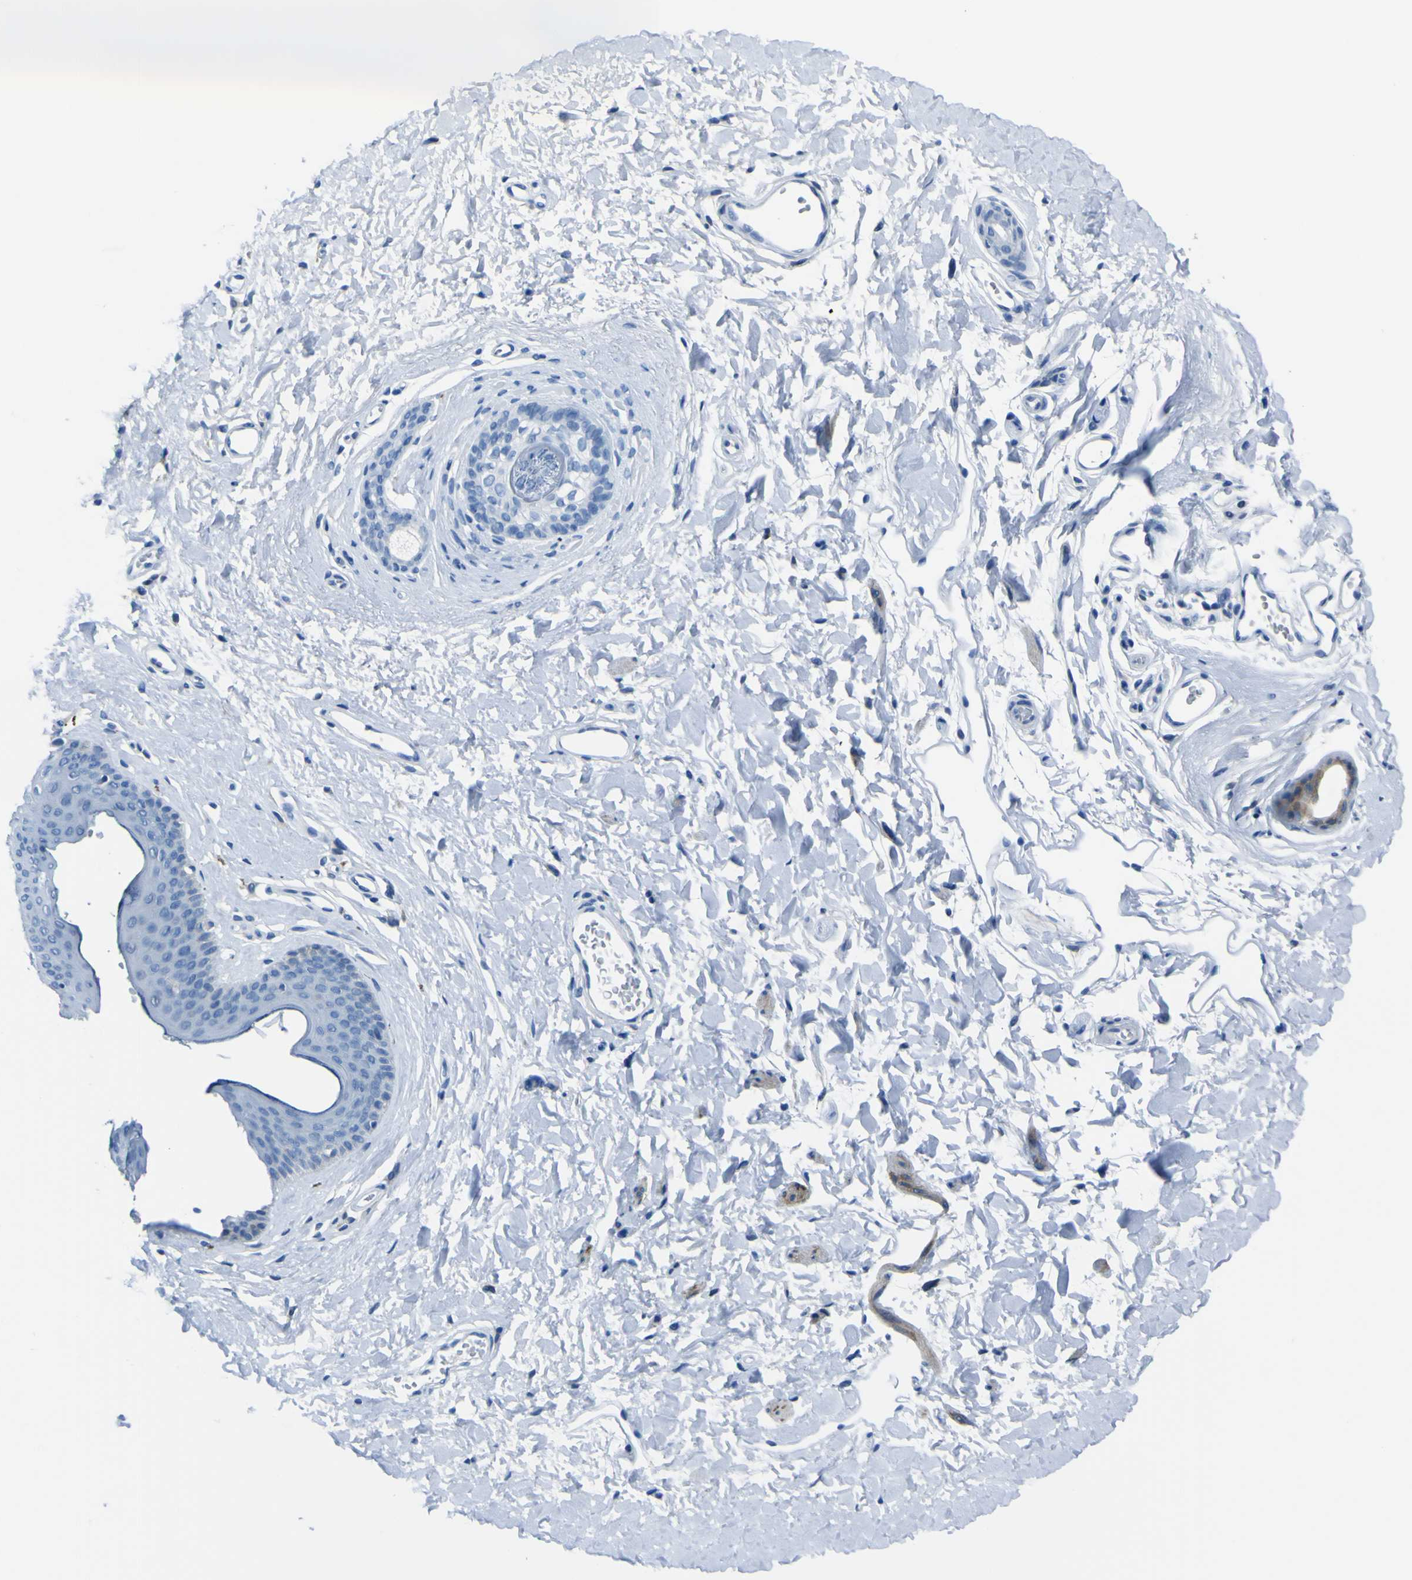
{"staining": {"intensity": "moderate", "quantity": "<25%", "location": "cytoplasmic/membranous"}, "tissue": "skin", "cell_type": "Epidermal cells", "image_type": "normal", "snomed": [{"axis": "morphology", "description": "Normal tissue, NOS"}, {"axis": "morphology", "description": "Inflammation, NOS"}, {"axis": "topography", "description": "Vulva"}], "caption": "Immunohistochemistry of normal human skin exhibits low levels of moderate cytoplasmic/membranous expression in about <25% of epidermal cells. Using DAB (brown) and hematoxylin (blue) stains, captured at high magnification using brightfield microscopy.", "gene": "PHKG1", "patient": {"sex": "female", "age": 84}}